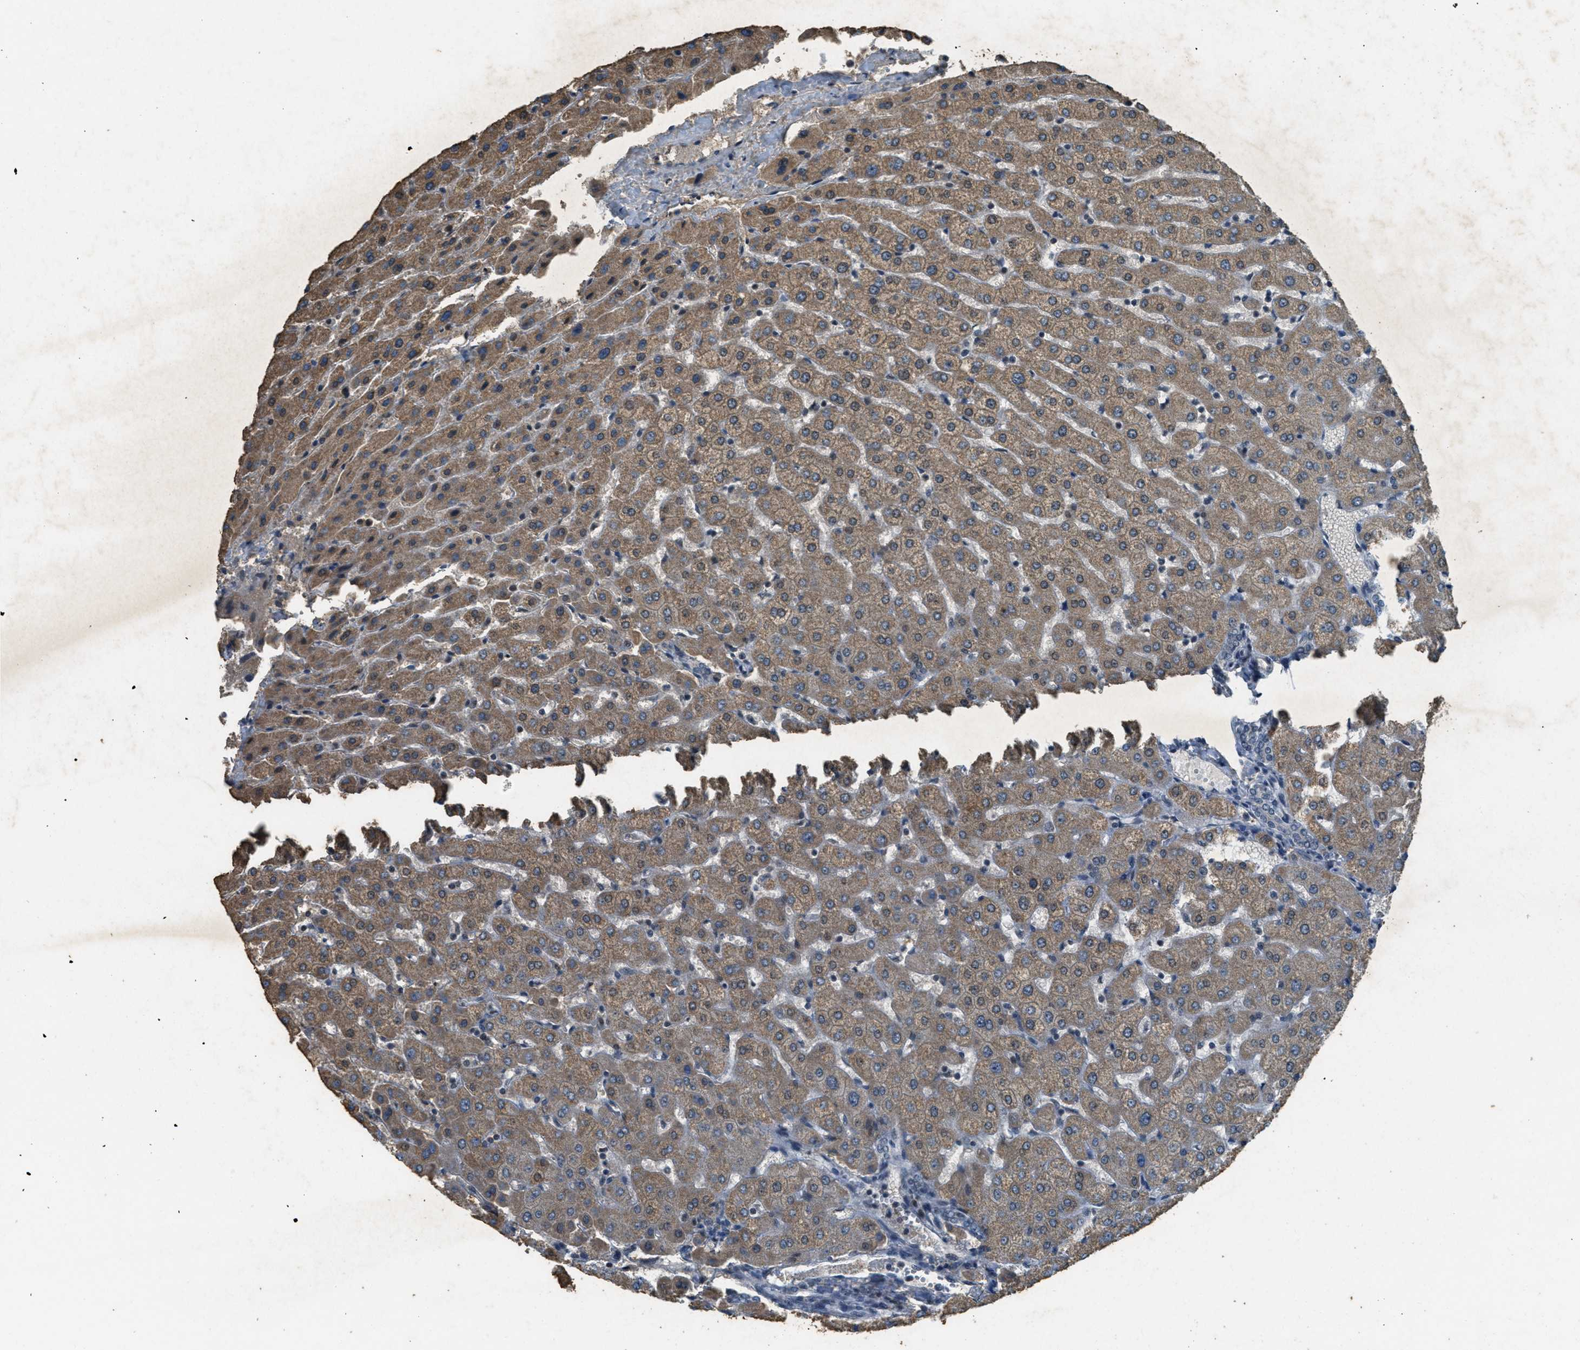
{"staining": {"intensity": "negative", "quantity": "none", "location": "none"}, "tissue": "liver", "cell_type": "Cholangiocytes", "image_type": "normal", "snomed": [{"axis": "morphology", "description": "Normal tissue, NOS"}, {"axis": "morphology", "description": "Fibrosis, NOS"}, {"axis": "topography", "description": "Liver"}], "caption": "IHC of unremarkable liver shows no staining in cholangiocytes.", "gene": "TCF20", "patient": {"sex": "female", "age": 29}}